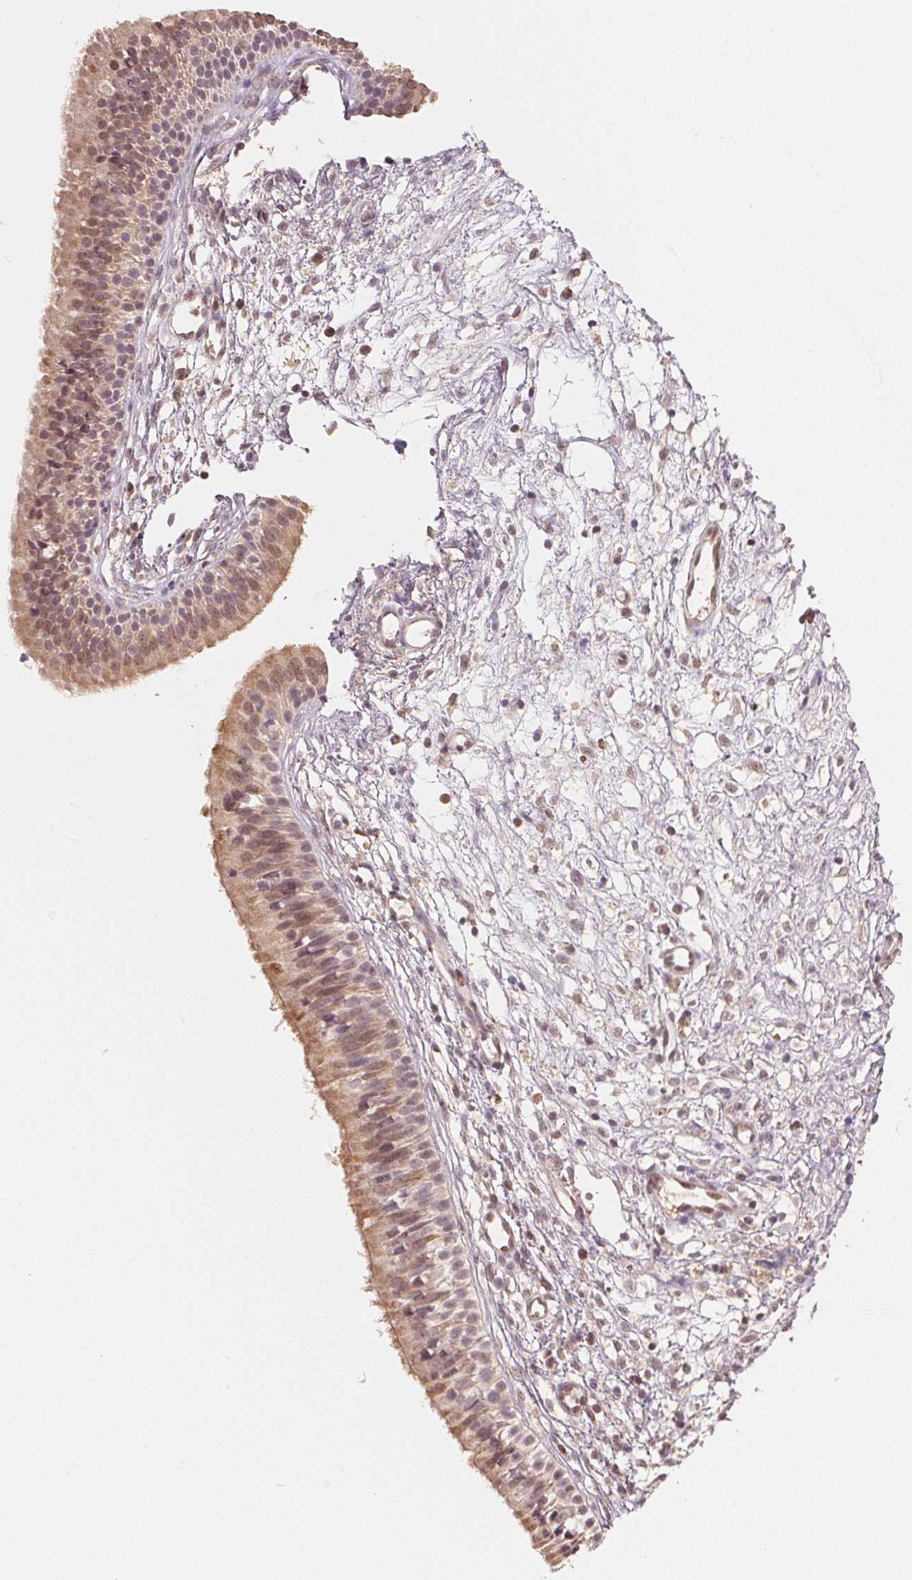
{"staining": {"intensity": "moderate", "quantity": ">75%", "location": "cytoplasmic/membranous,nuclear"}, "tissue": "nasopharynx", "cell_type": "Respiratory epithelial cells", "image_type": "normal", "snomed": [{"axis": "morphology", "description": "Normal tissue, NOS"}, {"axis": "topography", "description": "Nasopharynx"}], "caption": "Protein staining of benign nasopharynx demonstrates moderate cytoplasmic/membranous,nuclear expression in about >75% of respiratory epithelial cells.", "gene": "C2orf73", "patient": {"sex": "male", "age": 24}}